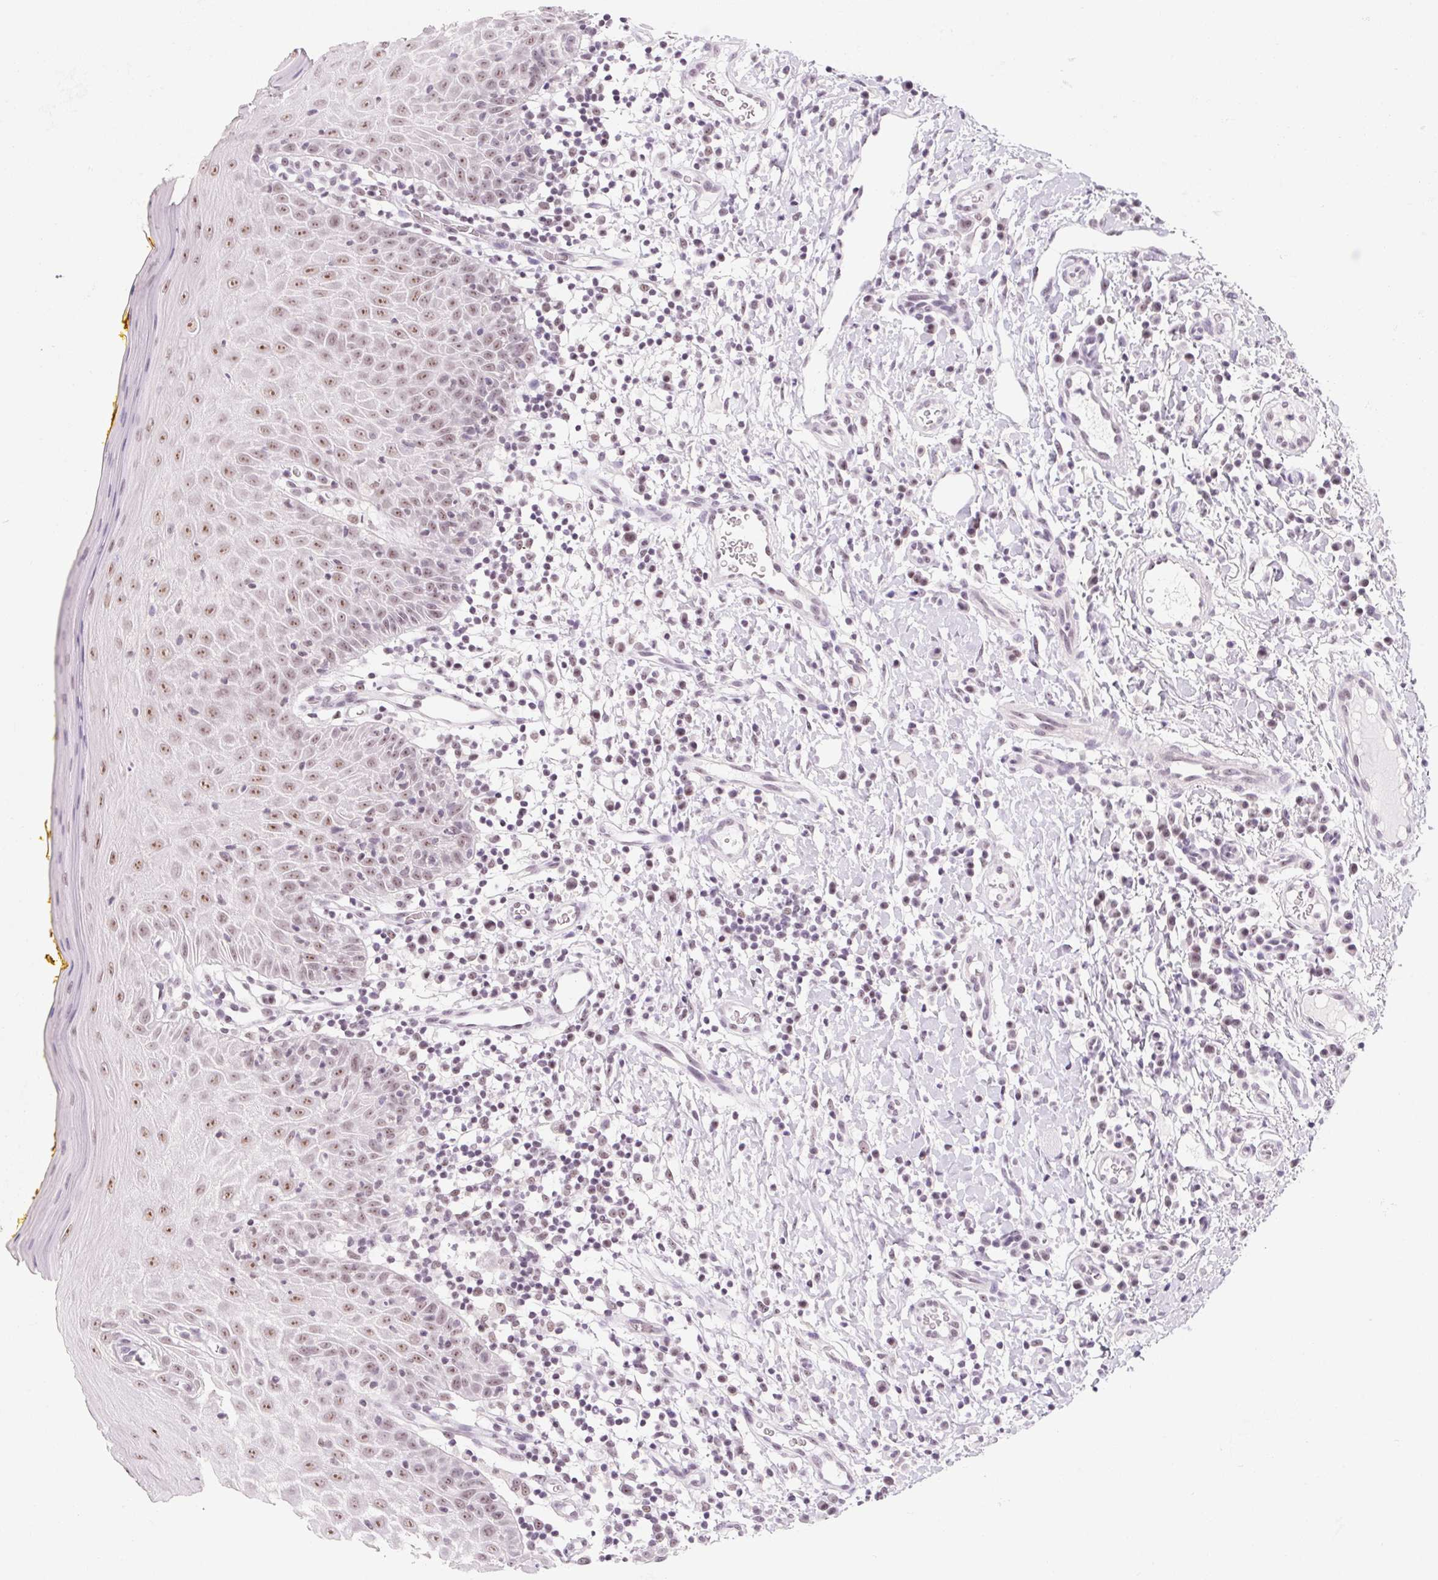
{"staining": {"intensity": "weak", "quantity": "<25%", "location": "nuclear"}, "tissue": "oral mucosa", "cell_type": "Squamous epithelial cells", "image_type": "normal", "snomed": [{"axis": "morphology", "description": "Normal tissue, NOS"}, {"axis": "topography", "description": "Oral tissue"}, {"axis": "topography", "description": "Tounge, NOS"}], "caption": "Micrograph shows no significant protein staining in squamous epithelial cells of normal oral mucosa. Brightfield microscopy of immunohistochemistry (IHC) stained with DAB (brown) and hematoxylin (blue), captured at high magnification.", "gene": "ZIC4", "patient": {"sex": "female", "age": 58}}